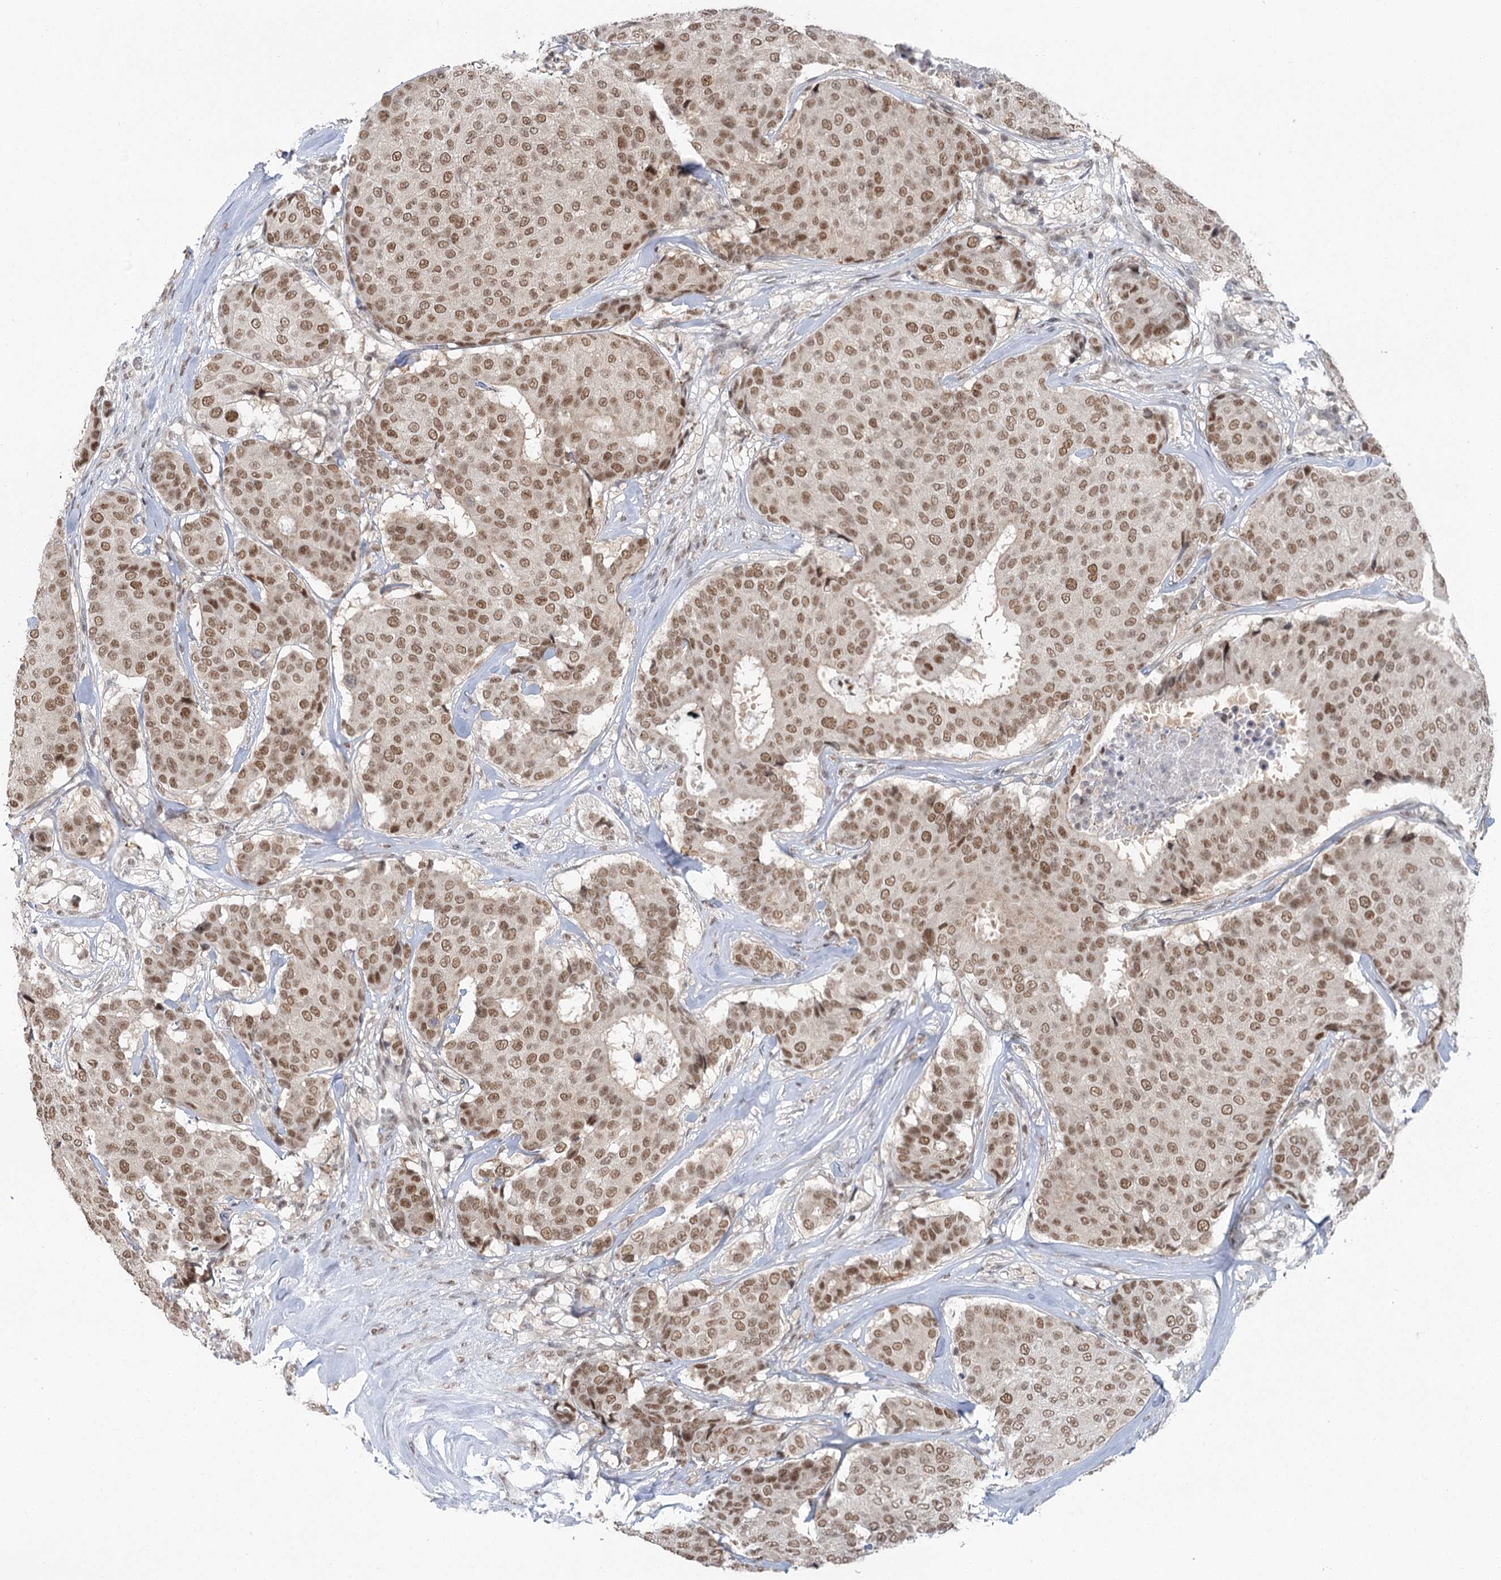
{"staining": {"intensity": "moderate", "quantity": ">75%", "location": "nuclear"}, "tissue": "breast cancer", "cell_type": "Tumor cells", "image_type": "cancer", "snomed": [{"axis": "morphology", "description": "Duct carcinoma"}, {"axis": "topography", "description": "Breast"}], "caption": "Breast cancer (intraductal carcinoma) was stained to show a protein in brown. There is medium levels of moderate nuclear positivity in about >75% of tumor cells.", "gene": "PDS5A", "patient": {"sex": "female", "age": 75}}